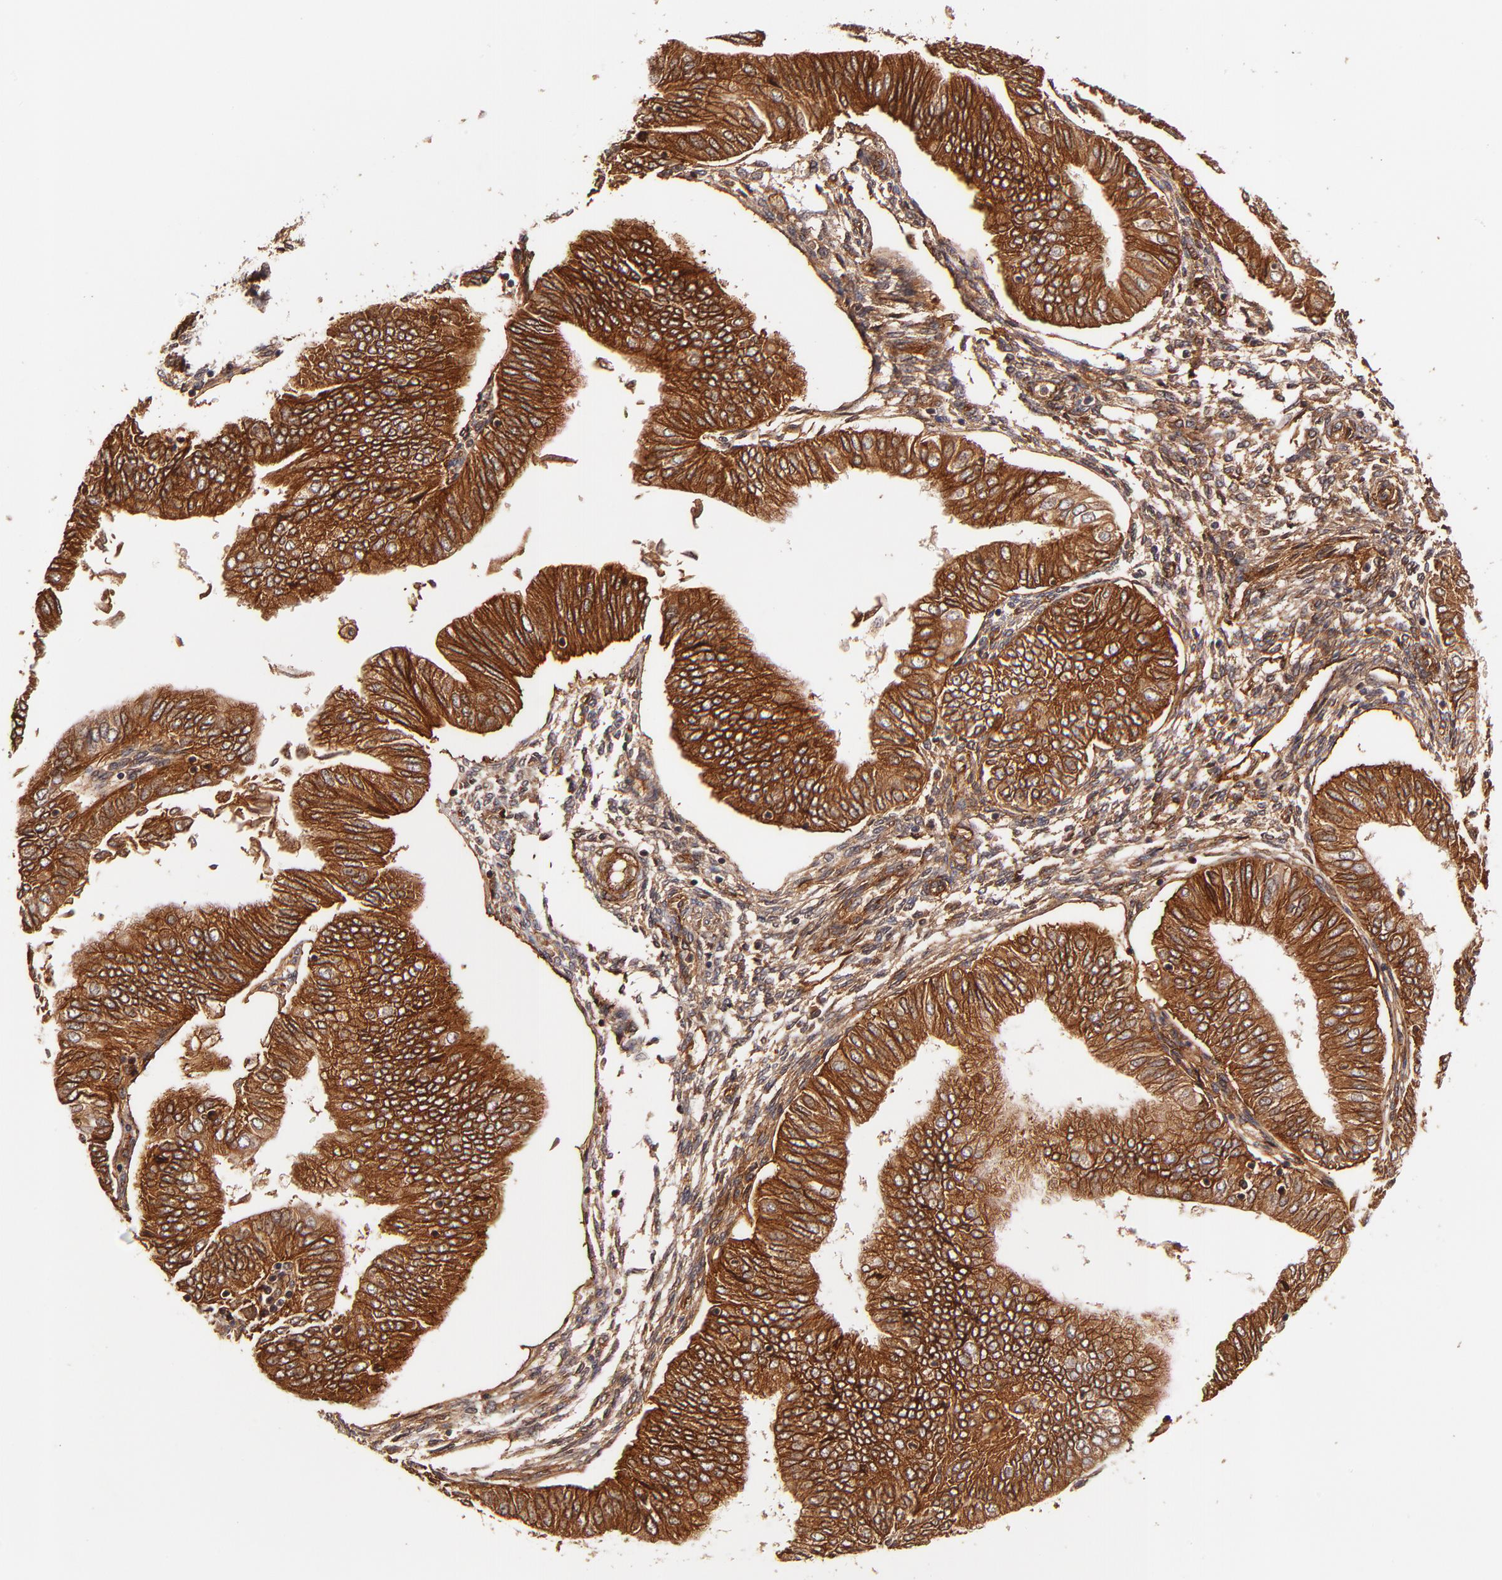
{"staining": {"intensity": "strong", "quantity": ">75%", "location": "cytoplasmic/membranous"}, "tissue": "endometrial cancer", "cell_type": "Tumor cells", "image_type": "cancer", "snomed": [{"axis": "morphology", "description": "Adenocarcinoma, NOS"}, {"axis": "topography", "description": "Endometrium"}], "caption": "Brown immunohistochemical staining in human endometrial cancer (adenocarcinoma) reveals strong cytoplasmic/membranous expression in about >75% of tumor cells.", "gene": "ITGB1", "patient": {"sex": "female", "age": 51}}